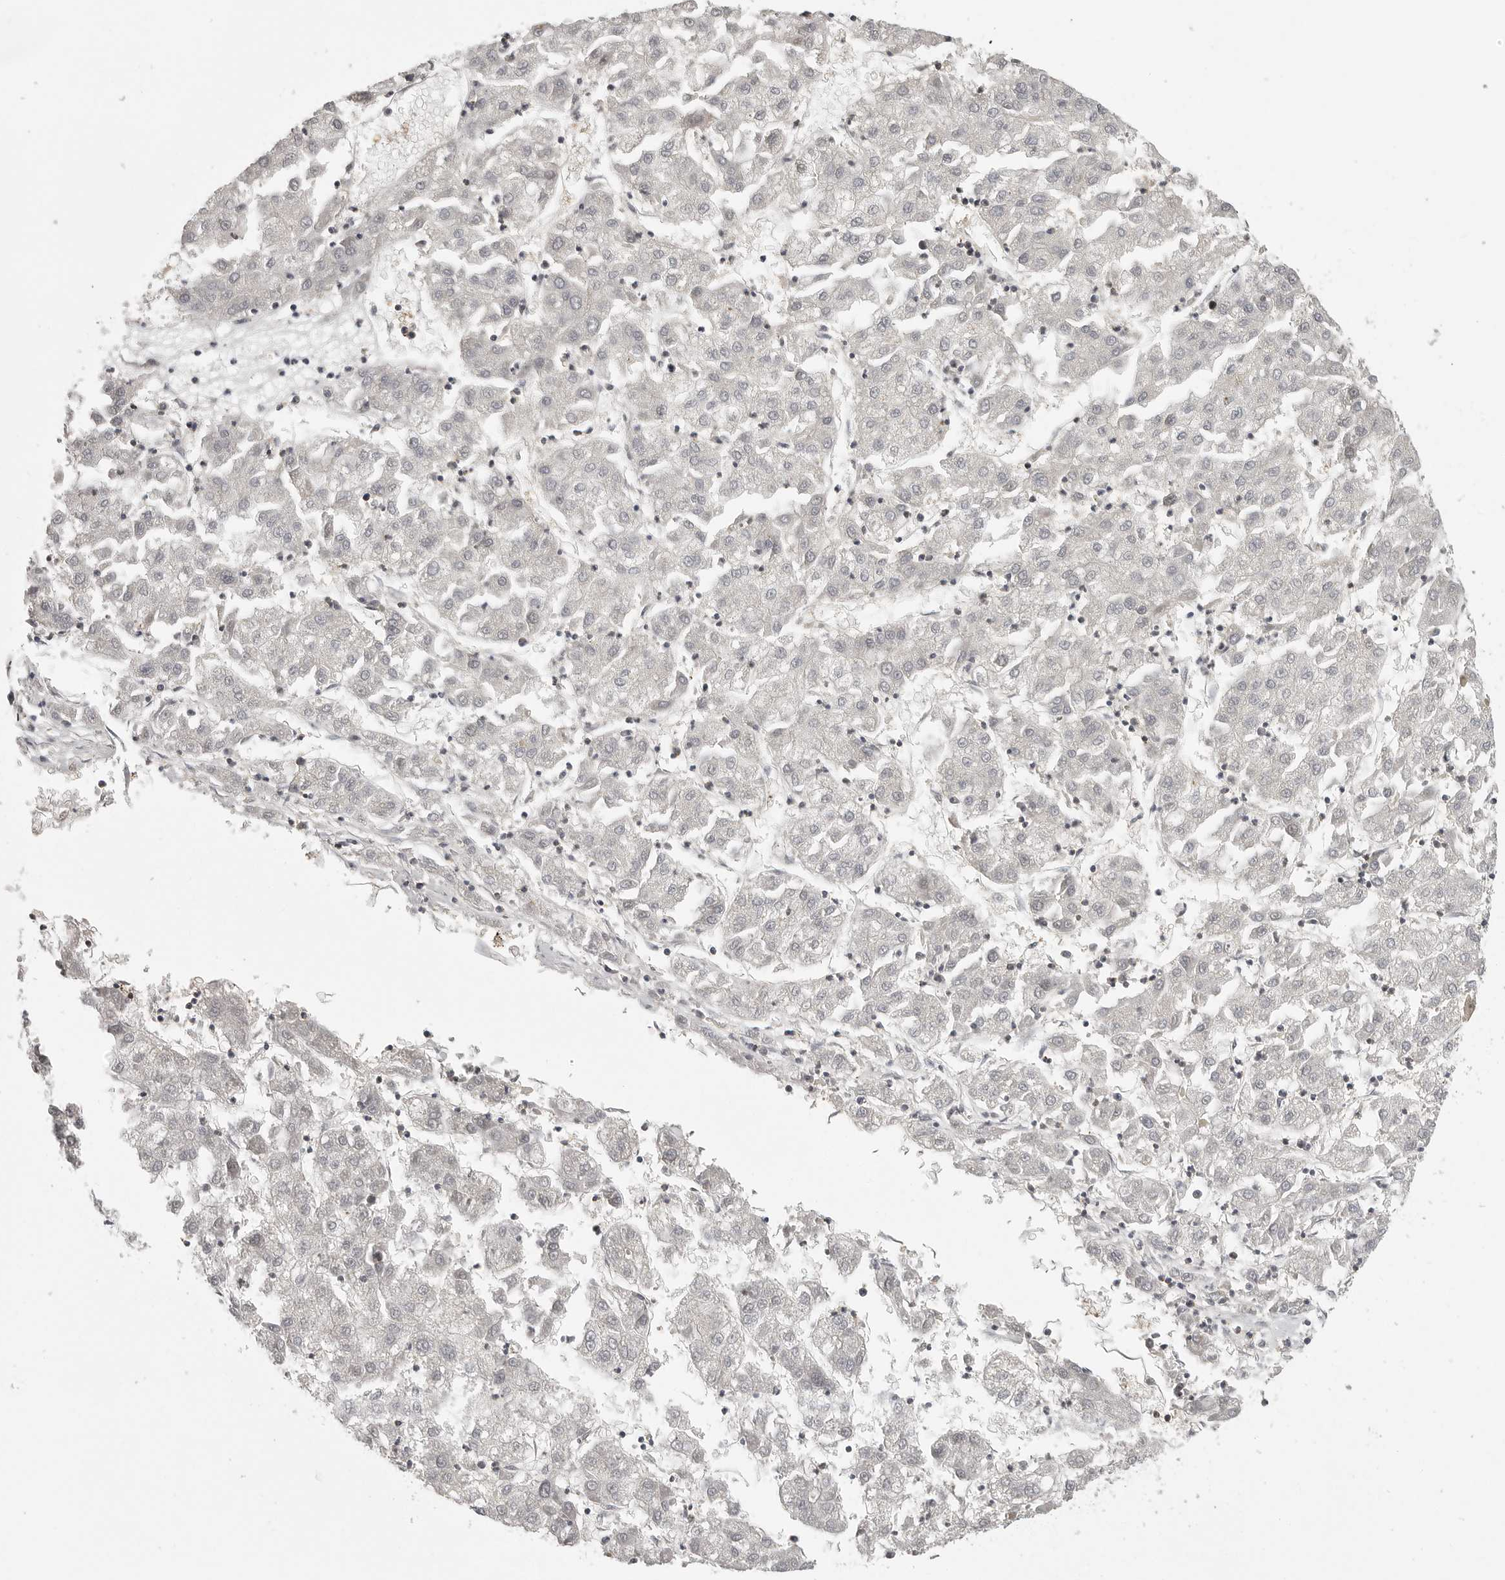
{"staining": {"intensity": "negative", "quantity": "none", "location": "none"}, "tissue": "liver cancer", "cell_type": "Tumor cells", "image_type": "cancer", "snomed": [{"axis": "morphology", "description": "Carcinoma, Hepatocellular, NOS"}, {"axis": "topography", "description": "Liver"}], "caption": "DAB (3,3'-diaminobenzidine) immunohistochemical staining of liver cancer shows no significant expression in tumor cells.", "gene": "UROD", "patient": {"sex": "male", "age": 72}}